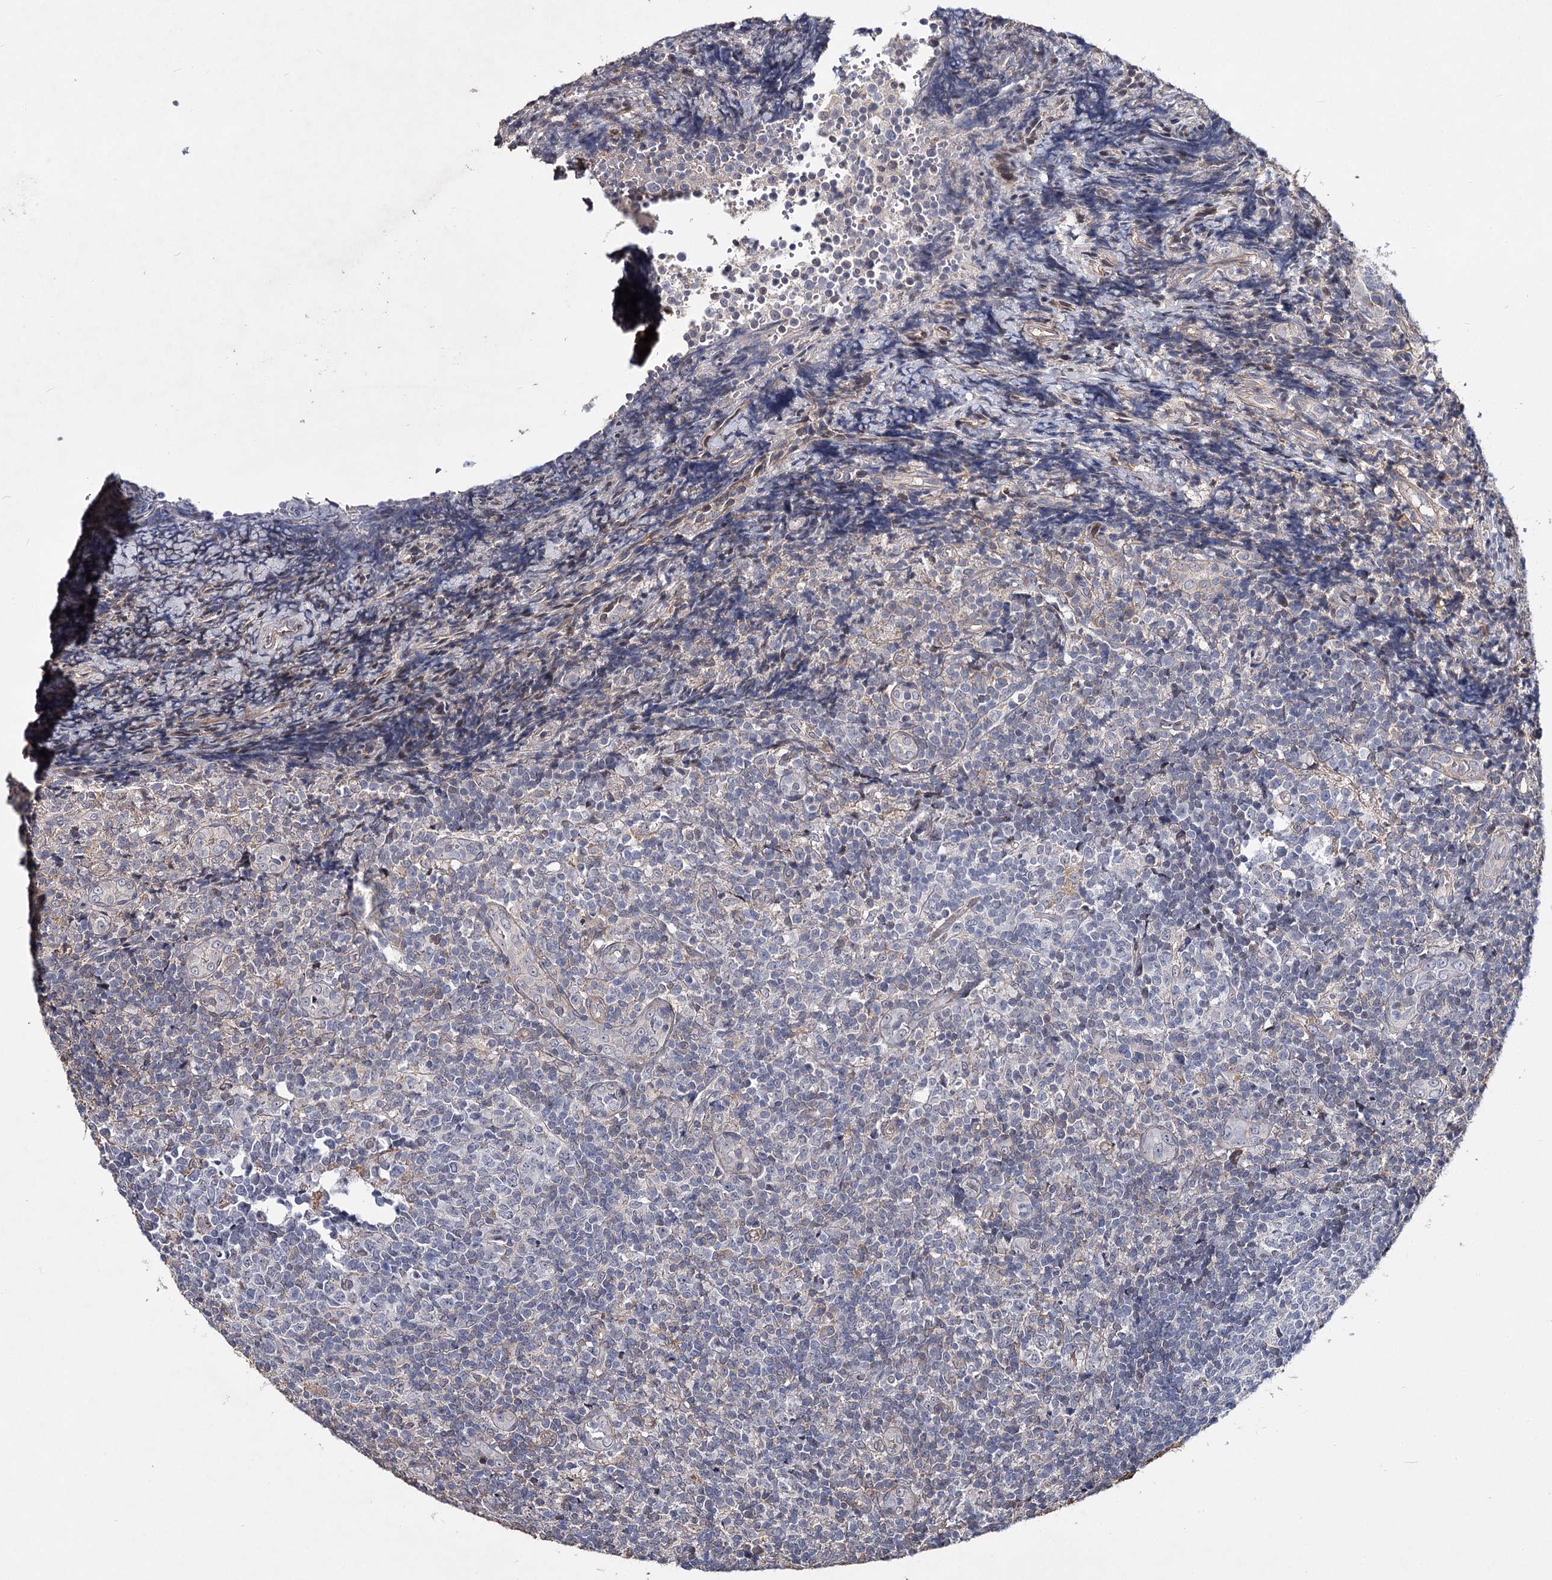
{"staining": {"intensity": "negative", "quantity": "none", "location": "none"}, "tissue": "tonsil", "cell_type": "Germinal center cells", "image_type": "normal", "snomed": [{"axis": "morphology", "description": "Normal tissue, NOS"}, {"axis": "topography", "description": "Tonsil"}], "caption": "Tonsil stained for a protein using IHC demonstrates no expression germinal center cells.", "gene": "TMEM218", "patient": {"sex": "female", "age": 19}}